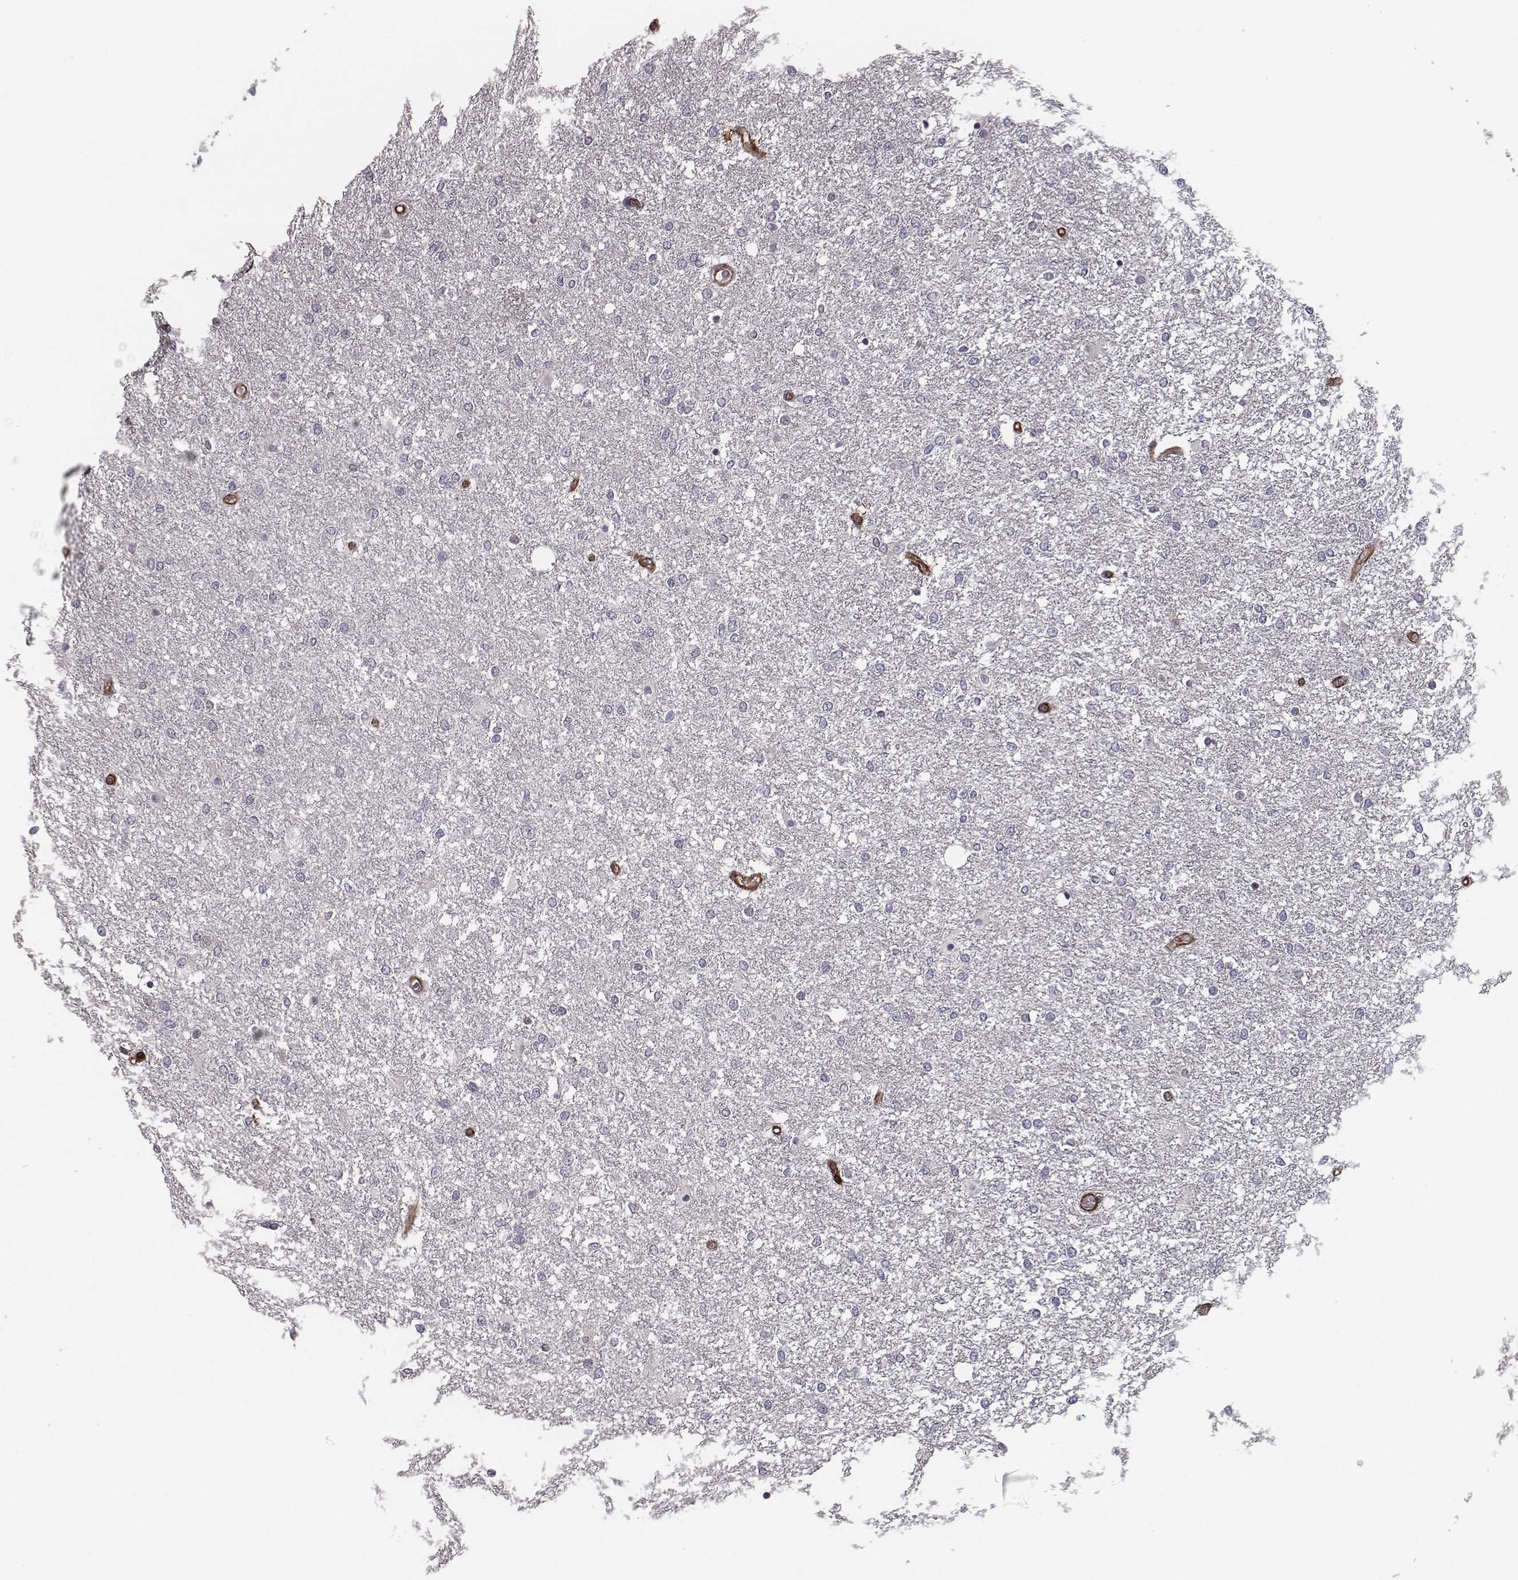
{"staining": {"intensity": "negative", "quantity": "none", "location": "none"}, "tissue": "glioma", "cell_type": "Tumor cells", "image_type": "cancer", "snomed": [{"axis": "morphology", "description": "Glioma, malignant, High grade"}, {"axis": "topography", "description": "Brain"}], "caption": "This is an immunohistochemistry photomicrograph of human malignant glioma (high-grade). There is no positivity in tumor cells.", "gene": "ISYNA1", "patient": {"sex": "female", "age": 61}}